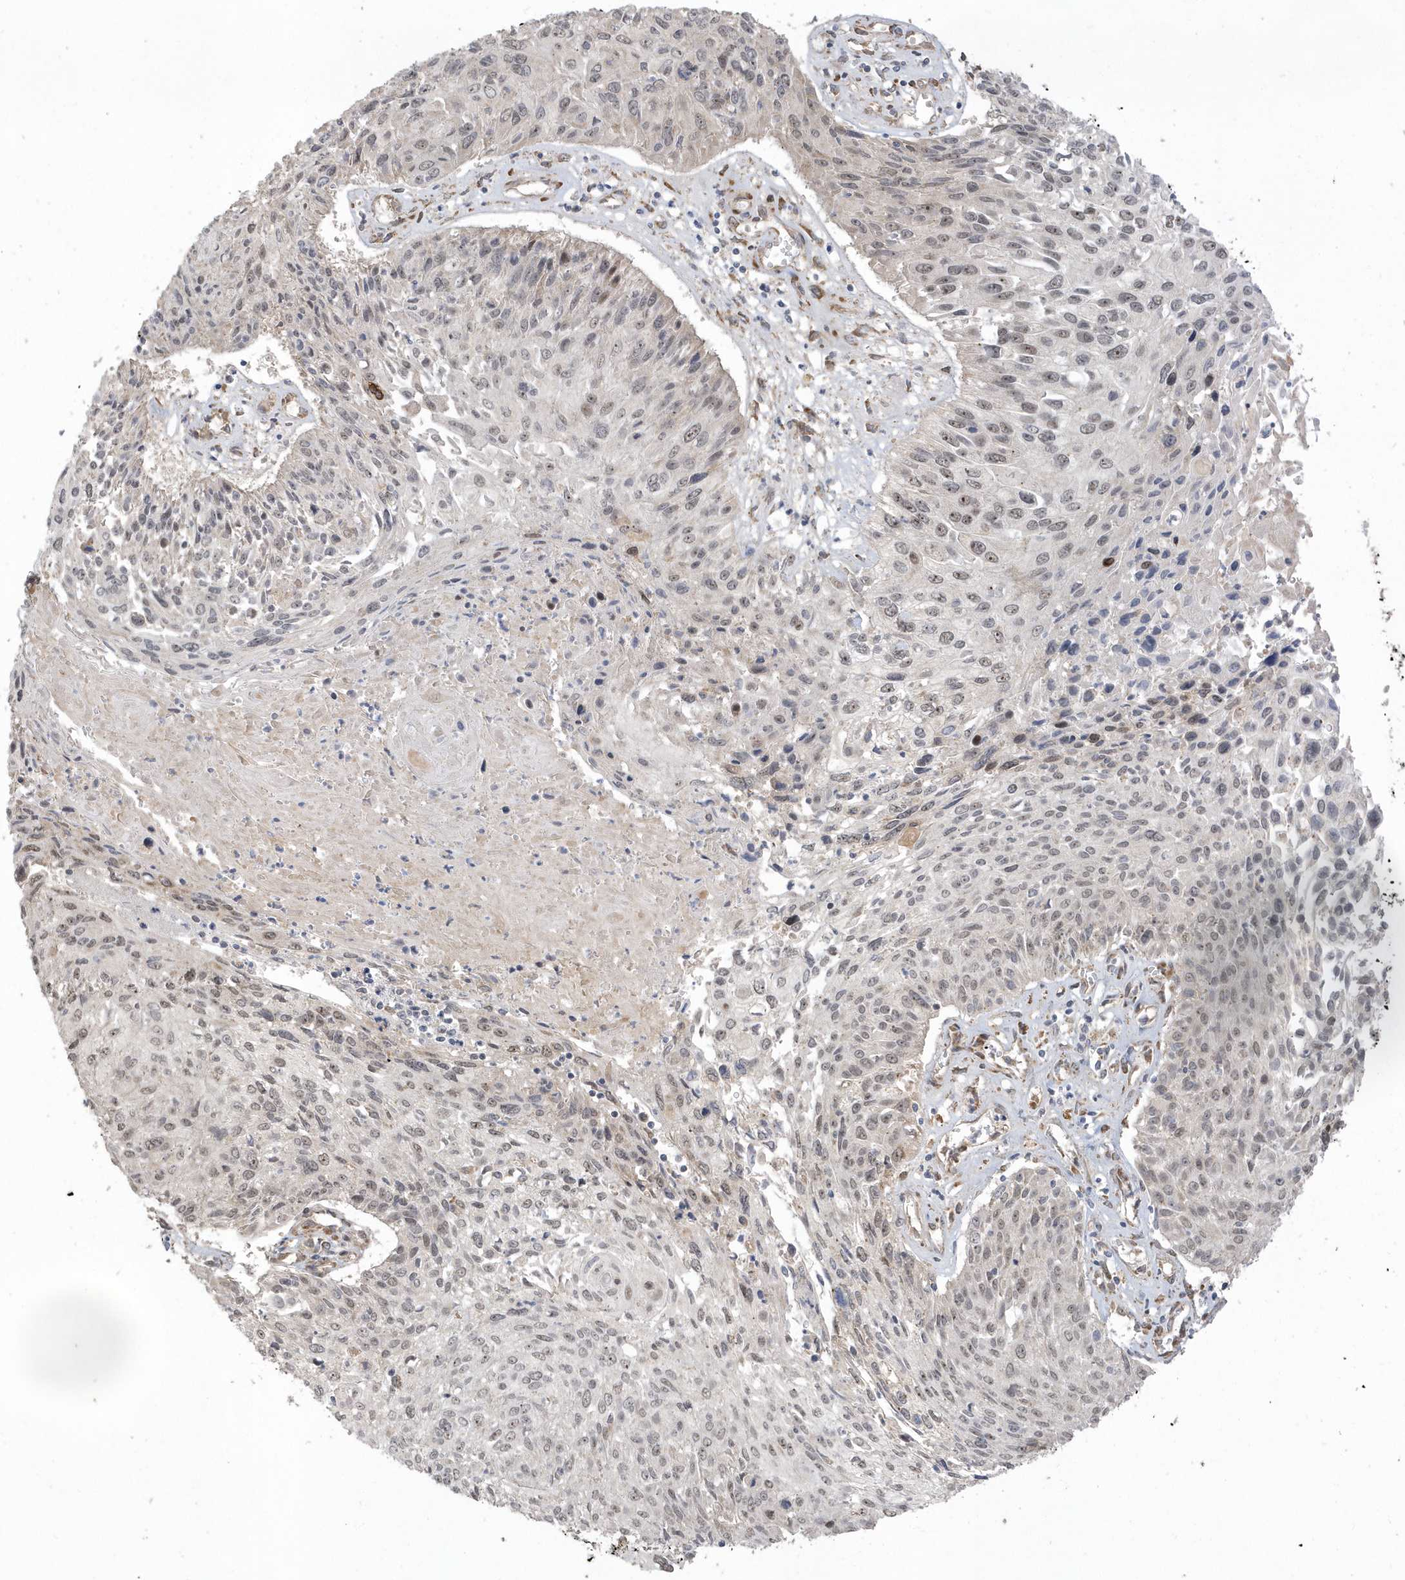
{"staining": {"intensity": "weak", "quantity": "25%-75%", "location": "nuclear"}, "tissue": "cervical cancer", "cell_type": "Tumor cells", "image_type": "cancer", "snomed": [{"axis": "morphology", "description": "Squamous cell carcinoma, NOS"}, {"axis": "topography", "description": "Cervix"}], "caption": "A brown stain labels weak nuclear positivity of a protein in squamous cell carcinoma (cervical) tumor cells. The protein of interest is stained brown, and the nuclei are stained in blue (DAB IHC with brightfield microscopy, high magnification).", "gene": "ECM2", "patient": {"sex": "female", "age": 51}}